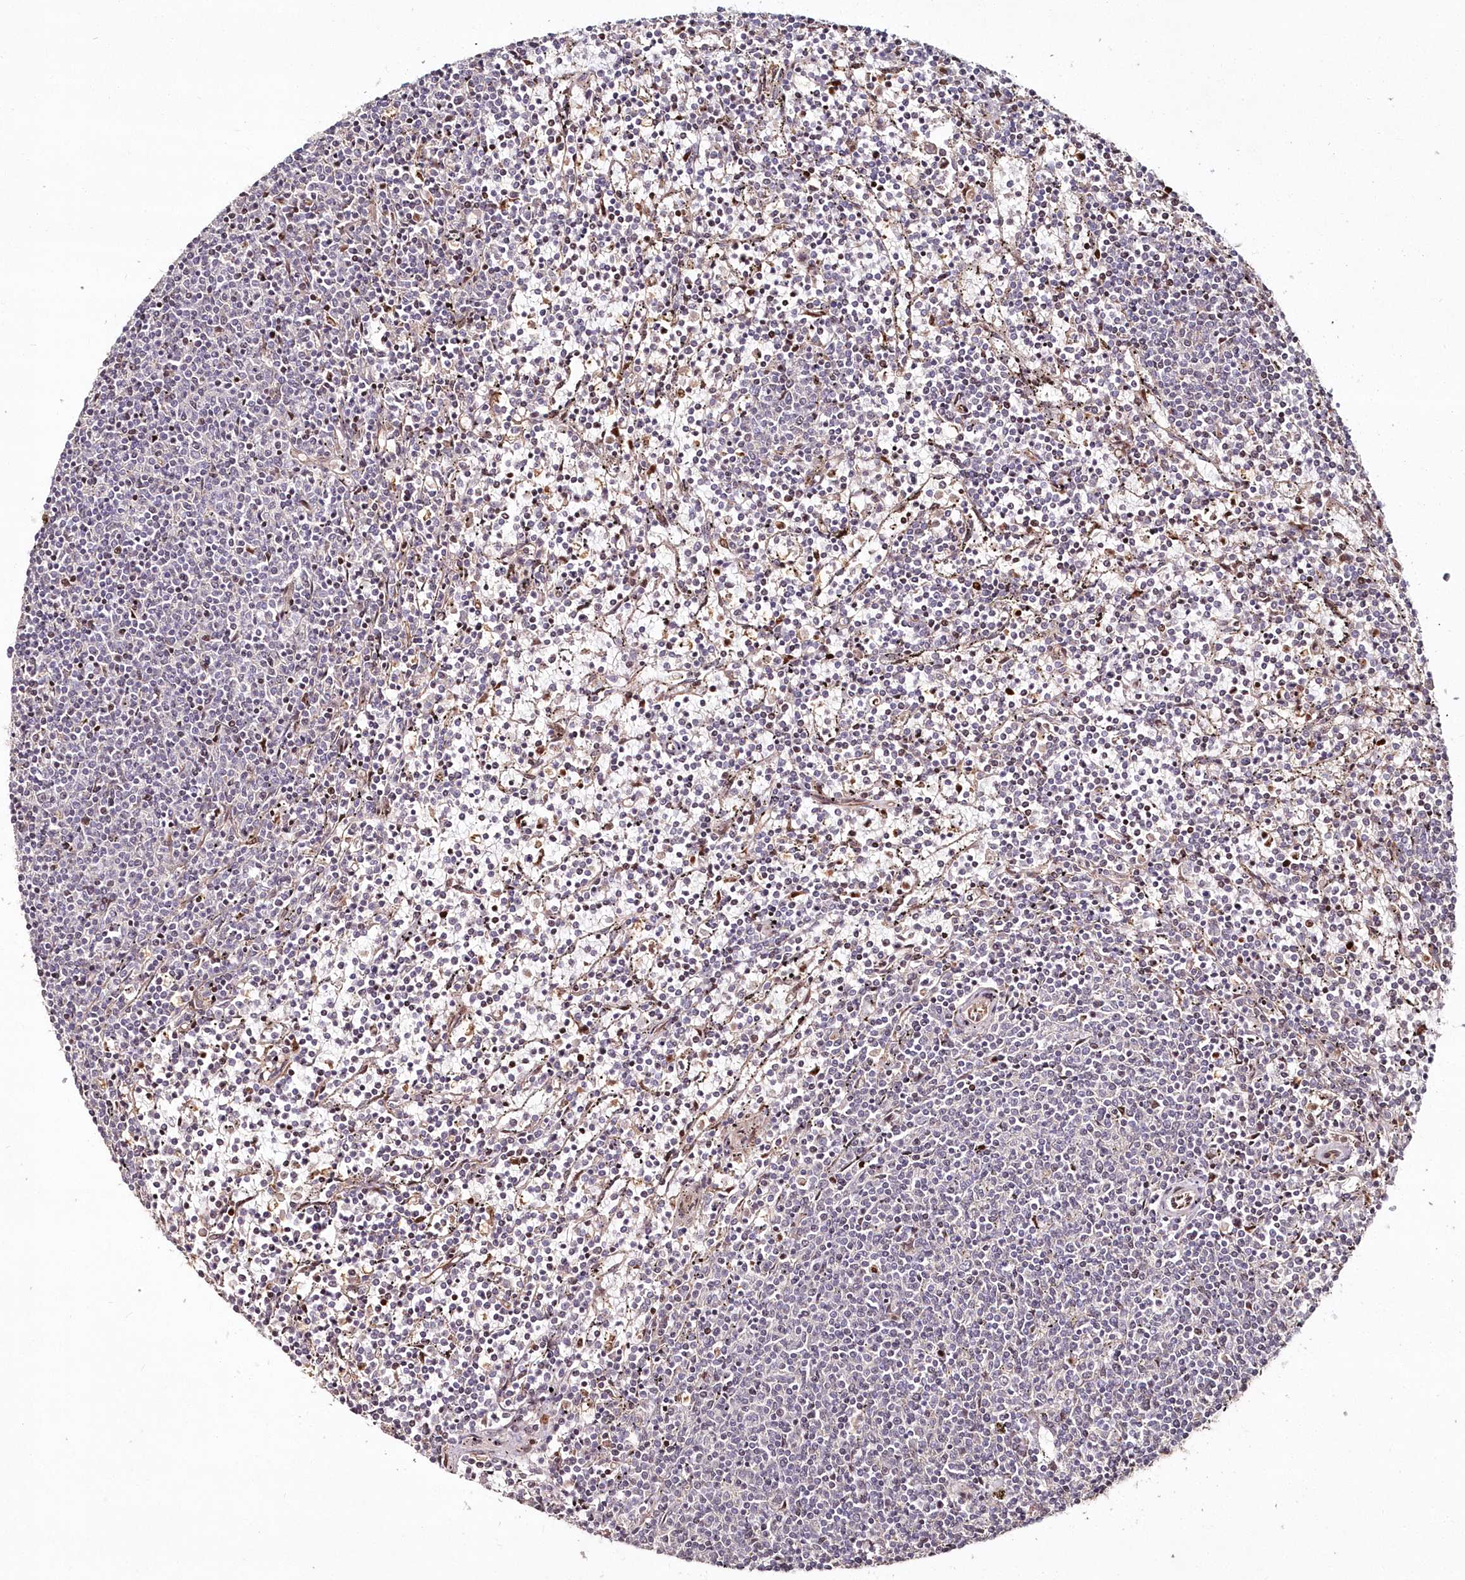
{"staining": {"intensity": "negative", "quantity": "none", "location": "none"}, "tissue": "lymphoma", "cell_type": "Tumor cells", "image_type": "cancer", "snomed": [{"axis": "morphology", "description": "Malignant lymphoma, non-Hodgkin's type, Low grade"}, {"axis": "topography", "description": "Spleen"}], "caption": "The micrograph shows no staining of tumor cells in lymphoma.", "gene": "HYCC2", "patient": {"sex": "female", "age": 50}}